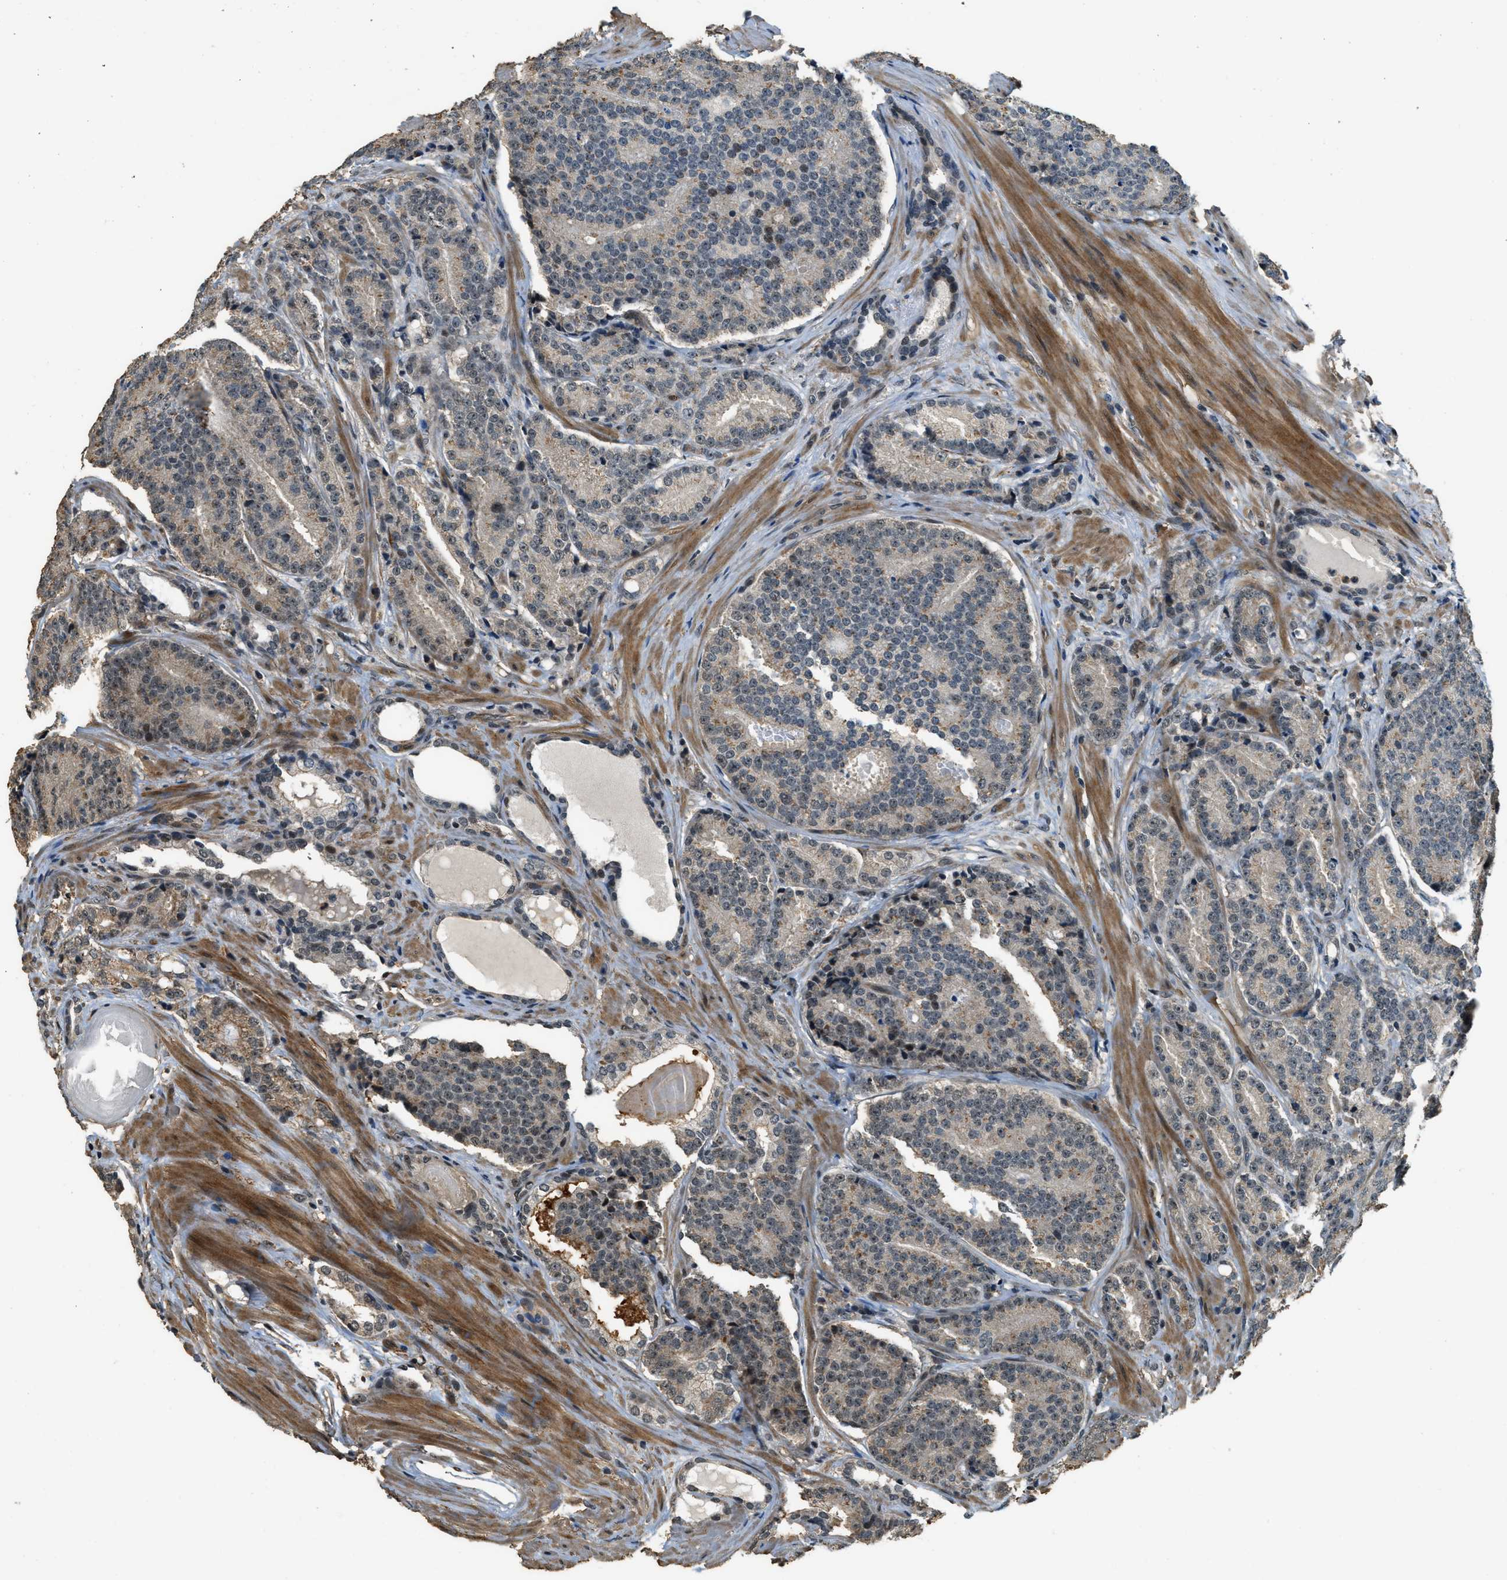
{"staining": {"intensity": "weak", "quantity": ">75%", "location": "cytoplasmic/membranous,nuclear"}, "tissue": "prostate cancer", "cell_type": "Tumor cells", "image_type": "cancer", "snomed": [{"axis": "morphology", "description": "Adenocarcinoma, High grade"}, {"axis": "topography", "description": "Prostate"}], "caption": "Prostate cancer was stained to show a protein in brown. There is low levels of weak cytoplasmic/membranous and nuclear positivity in about >75% of tumor cells.", "gene": "MED21", "patient": {"sex": "male", "age": 61}}